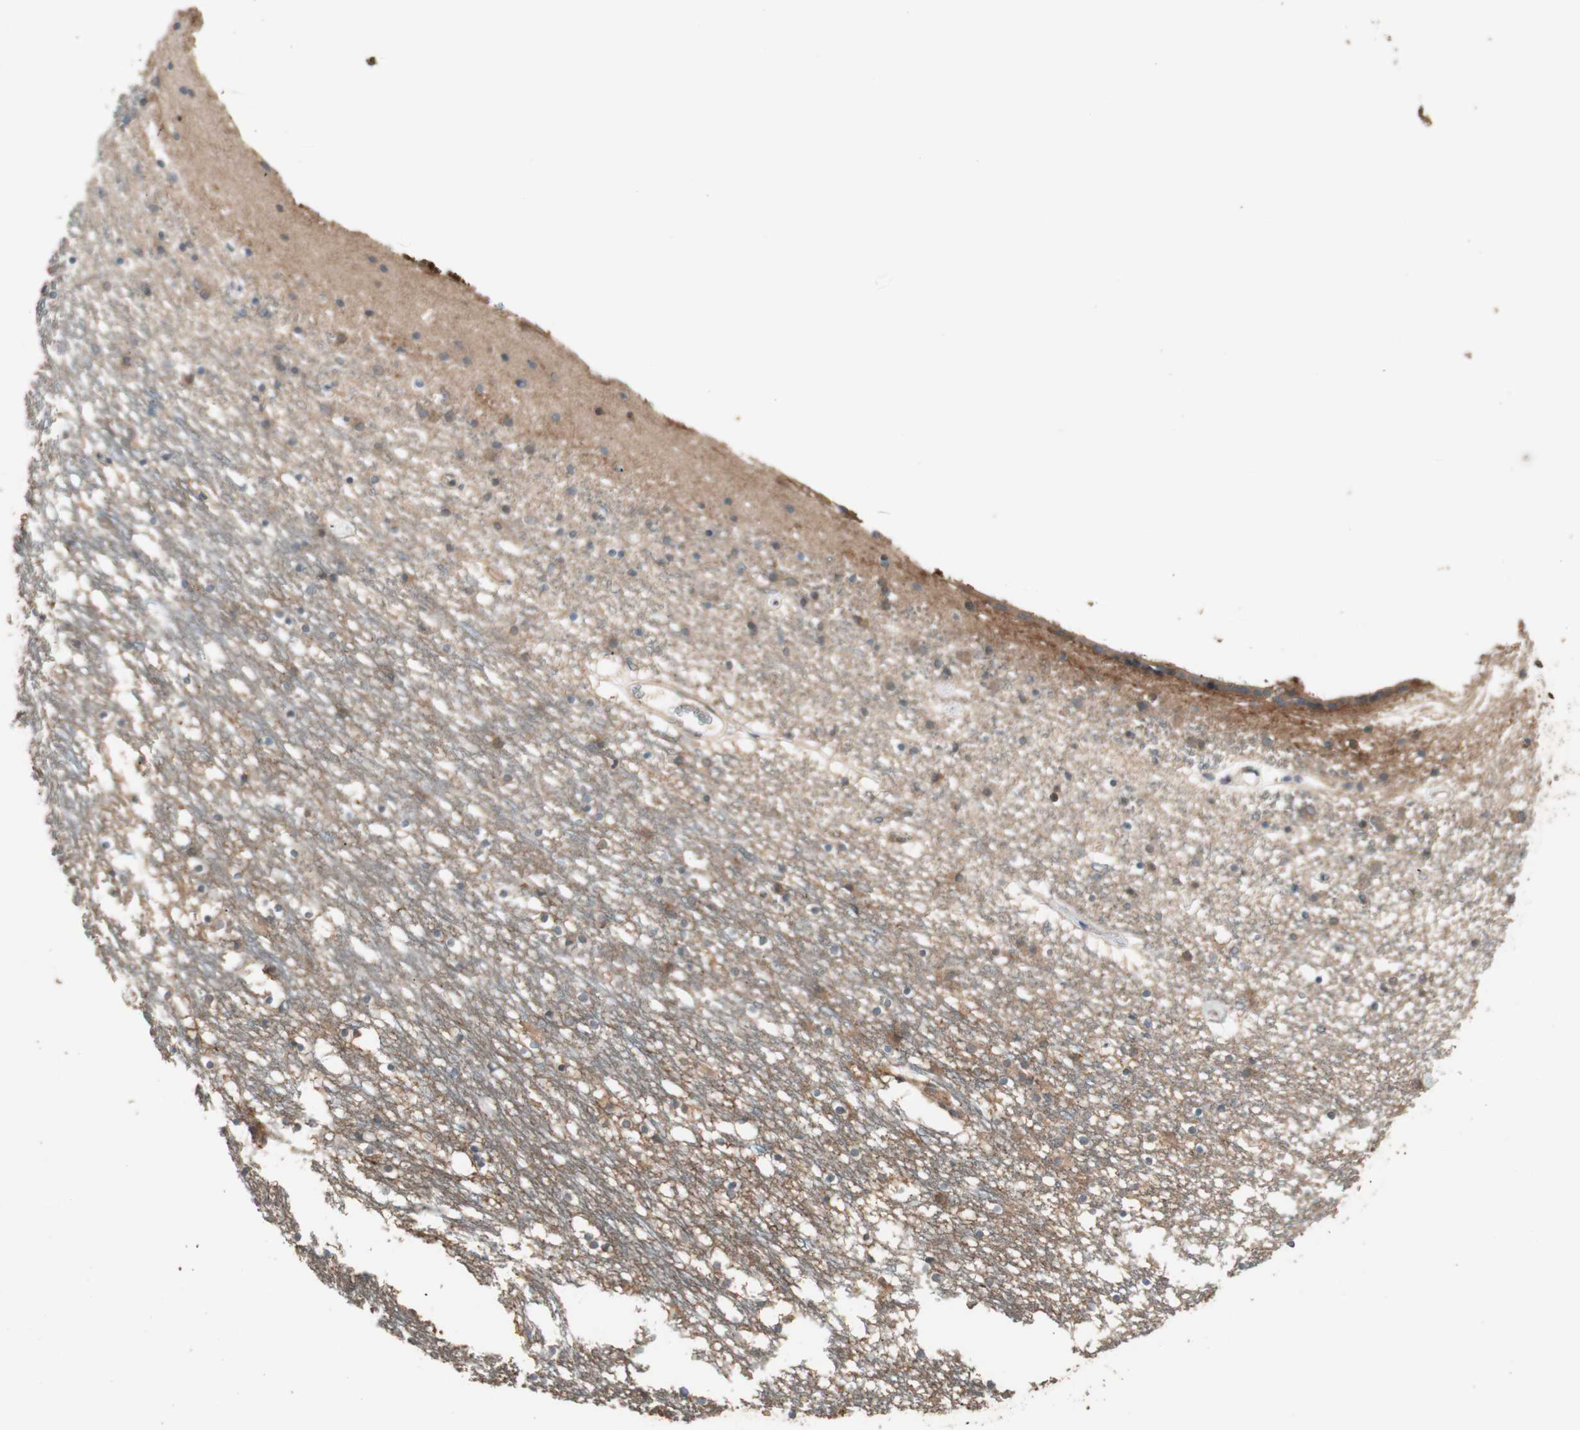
{"staining": {"intensity": "moderate", "quantity": "25%-75%", "location": "cytoplasmic/membranous"}, "tissue": "caudate", "cell_type": "Glial cells", "image_type": "normal", "snomed": [{"axis": "morphology", "description": "Normal tissue, NOS"}, {"axis": "topography", "description": "Lateral ventricle wall"}], "caption": "This is an image of immunohistochemistry (IHC) staining of unremarkable caudate, which shows moderate staining in the cytoplasmic/membranous of glial cells.", "gene": "ATP6AP2", "patient": {"sex": "male", "age": 45}}